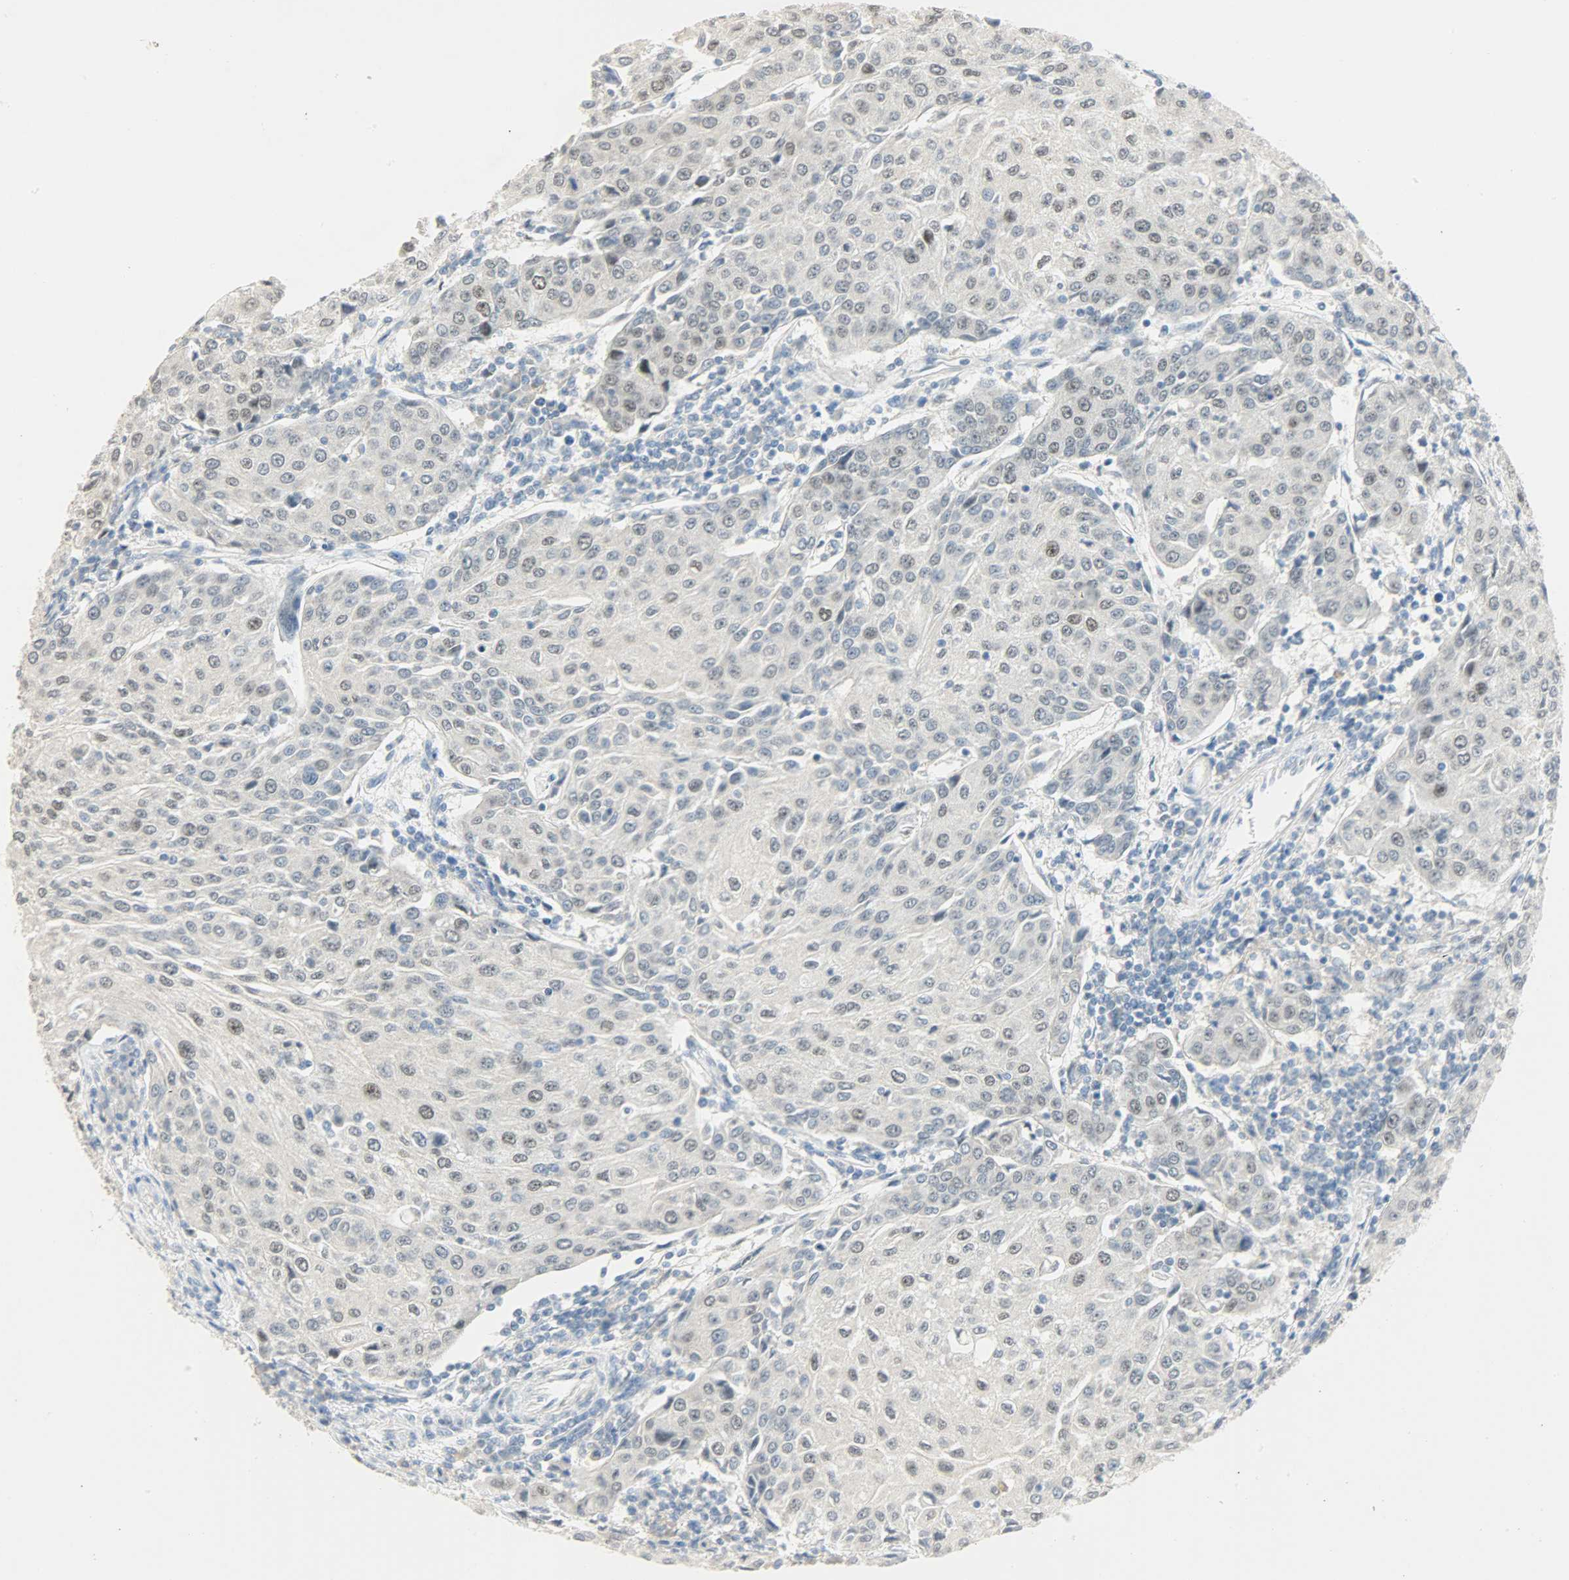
{"staining": {"intensity": "weak", "quantity": "<25%", "location": "nuclear"}, "tissue": "urothelial cancer", "cell_type": "Tumor cells", "image_type": "cancer", "snomed": [{"axis": "morphology", "description": "Urothelial carcinoma, High grade"}, {"axis": "topography", "description": "Urinary bladder"}], "caption": "A high-resolution image shows IHC staining of urothelial cancer, which exhibits no significant expression in tumor cells.", "gene": "PPARG", "patient": {"sex": "female", "age": 85}}